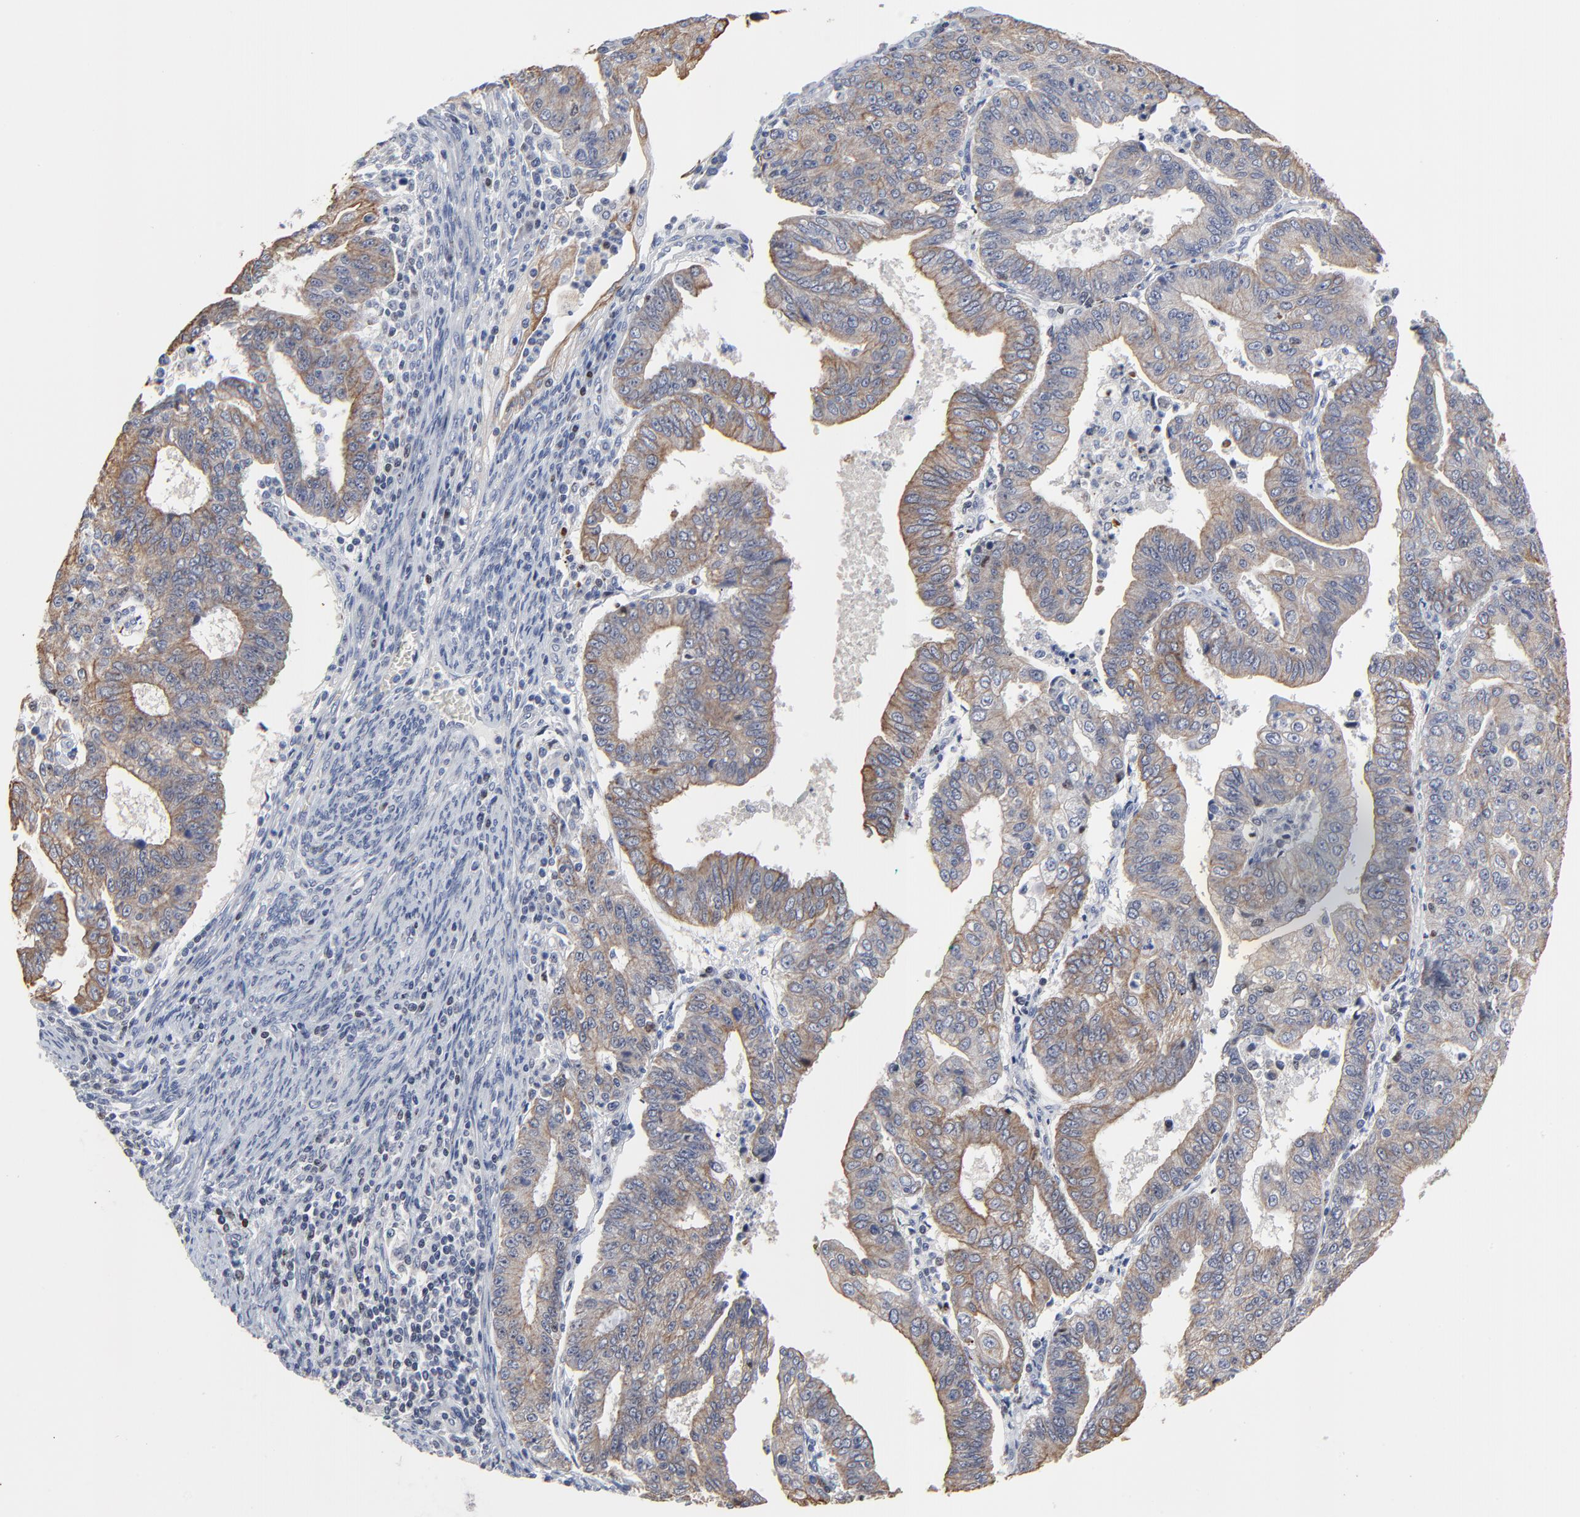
{"staining": {"intensity": "moderate", "quantity": ">75%", "location": "cytoplasmic/membranous"}, "tissue": "endometrial cancer", "cell_type": "Tumor cells", "image_type": "cancer", "snomed": [{"axis": "morphology", "description": "Adenocarcinoma, NOS"}, {"axis": "topography", "description": "Endometrium"}], "caption": "A photomicrograph of human endometrial cancer (adenocarcinoma) stained for a protein shows moderate cytoplasmic/membranous brown staining in tumor cells.", "gene": "LNX1", "patient": {"sex": "female", "age": 56}}